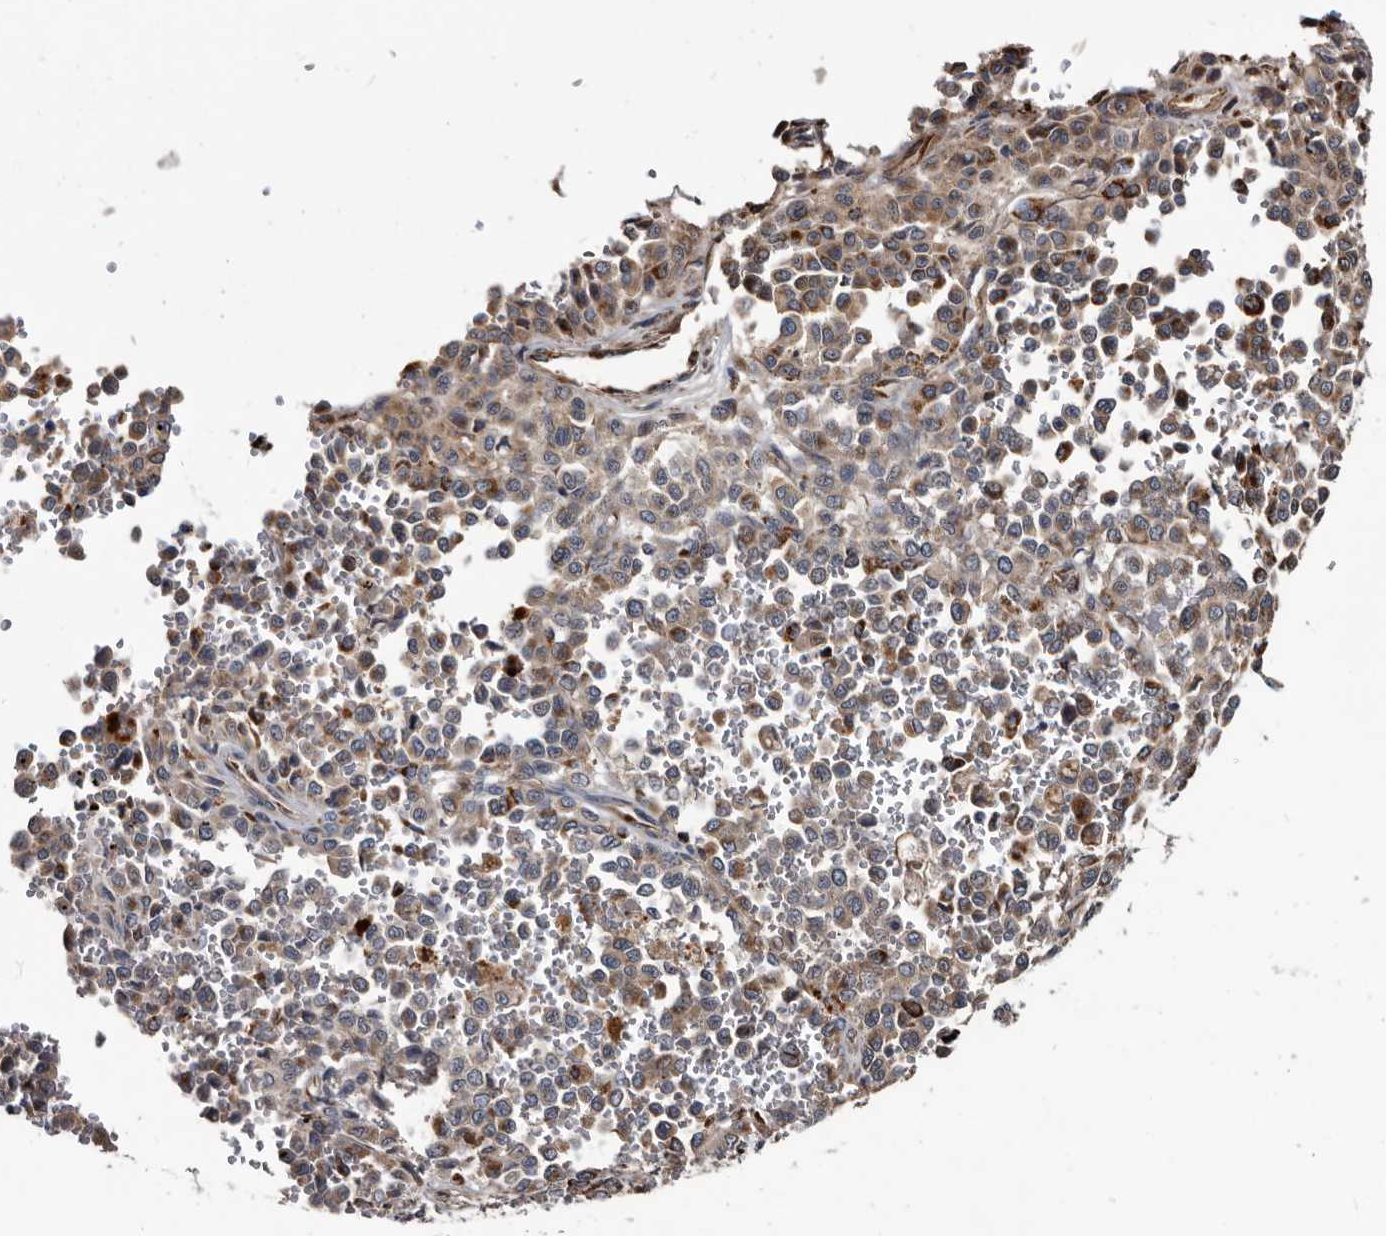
{"staining": {"intensity": "moderate", "quantity": "<25%", "location": "cytoplasmic/membranous"}, "tissue": "melanoma", "cell_type": "Tumor cells", "image_type": "cancer", "snomed": [{"axis": "morphology", "description": "Malignant melanoma, Metastatic site"}, {"axis": "topography", "description": "Pancreas"}], "caption": "Approximately <25% of tumor cells in melanoma show moderate cytoplasmic/membranous protein expression as visualized by brown immunohistochemical staining.", "gene": "CTSA", "patient": {"sex": "female", "age": 30}}